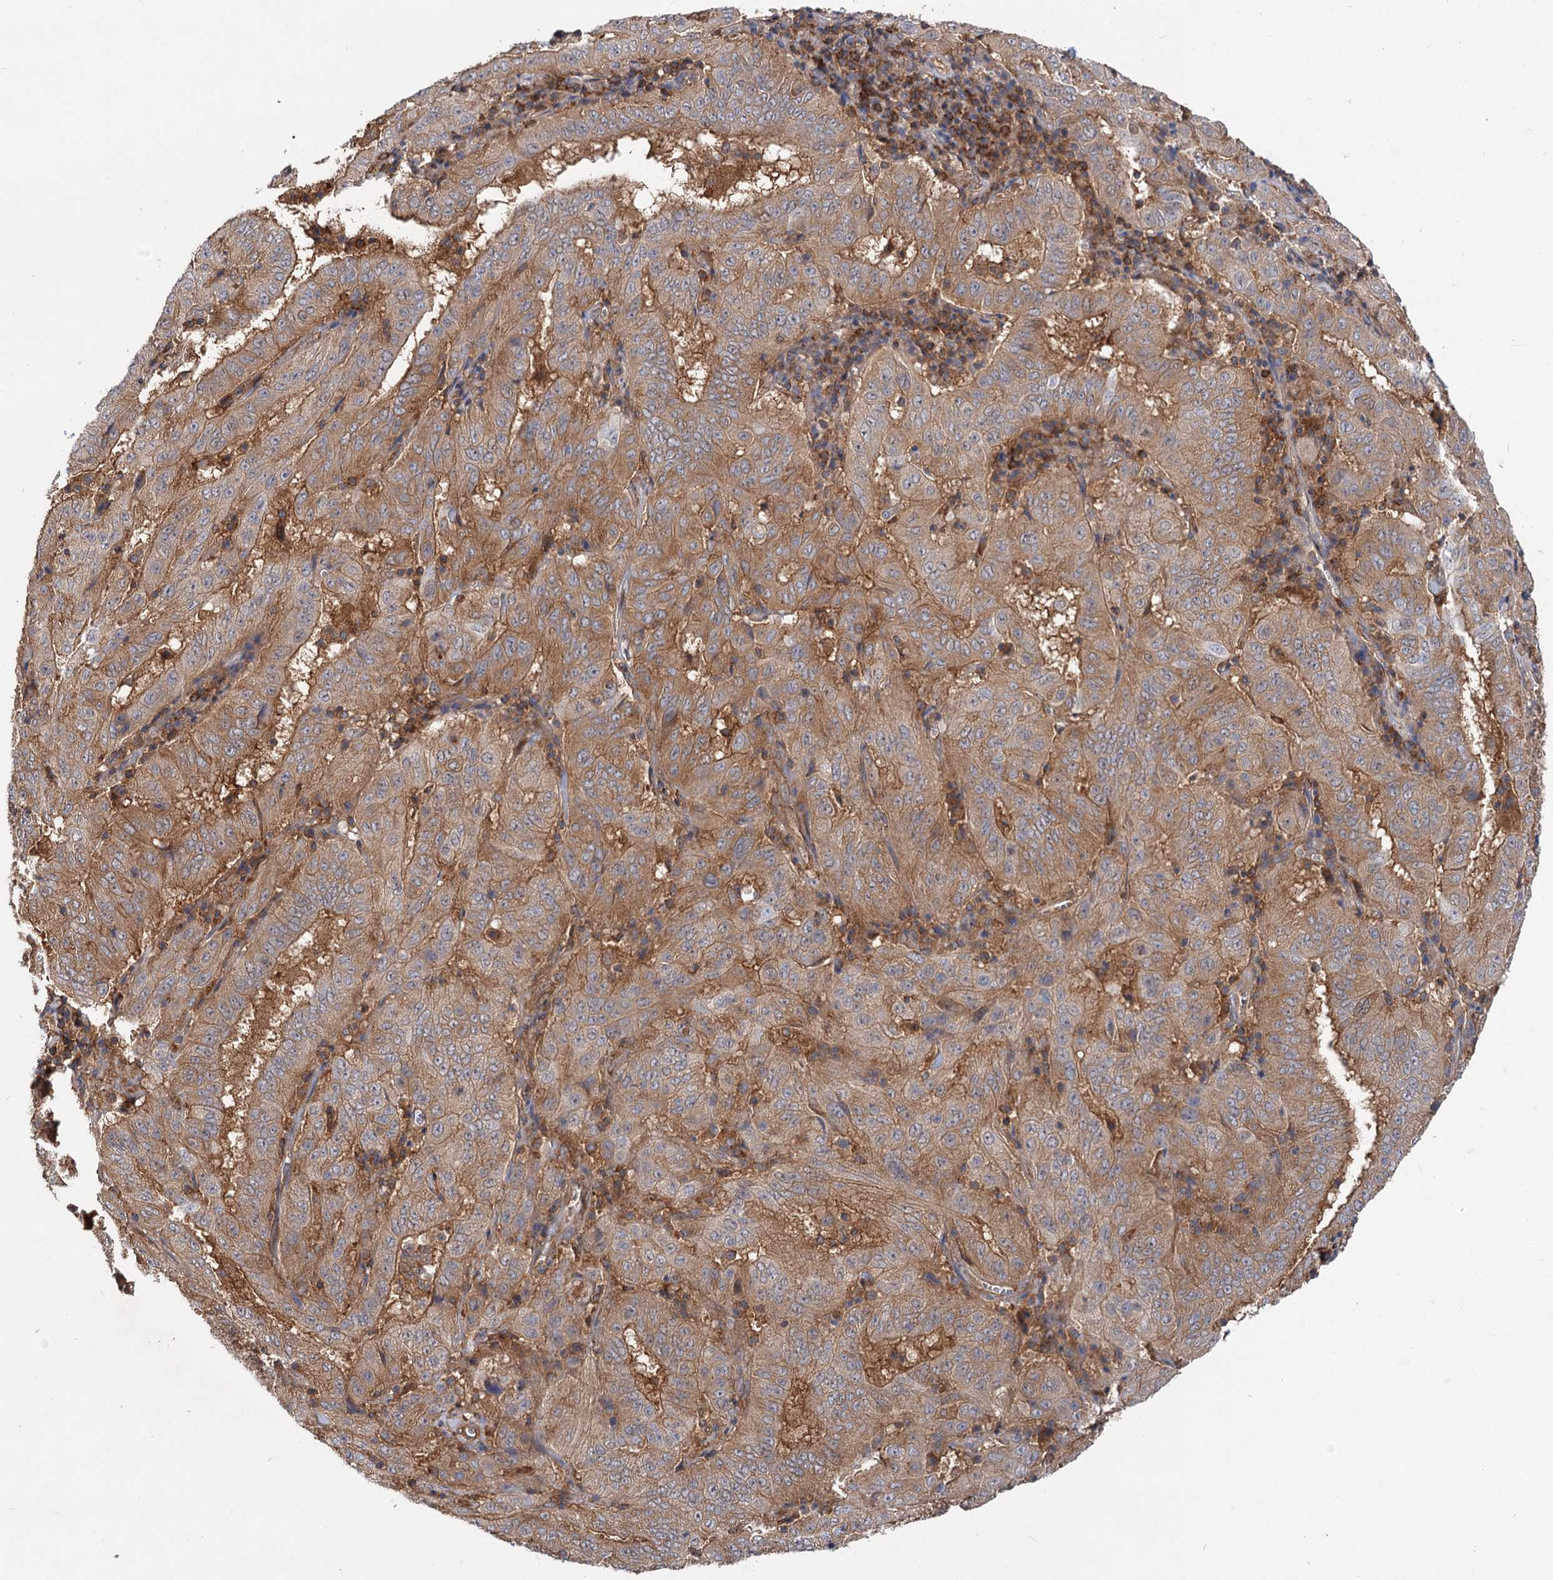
{"staining": {"intensity": "moderate", "quantity": "25%-75%", "location": "cytoplasmic/membranous"}, "tissue": "pancreatic cancer", "cell_type": "Tumor cells", "image_type": "cancer", "snomed": [{"axis": "morphology", "description": "Adenocarcinoma, NOS"}, {"axis": "topography", "description": "Pancreas"}], "caption": "IHC image of neoplastic tissue: human pancreatic cancer stained using IHC shows medium levels of moderate protein expression localized specifically in the cytoplasmic/membranous of tumor cells, appearing as a cytoplasmic/membranous brown color.", "gene": "PACS1", "patient": {"sex": "male", "age": 63}}